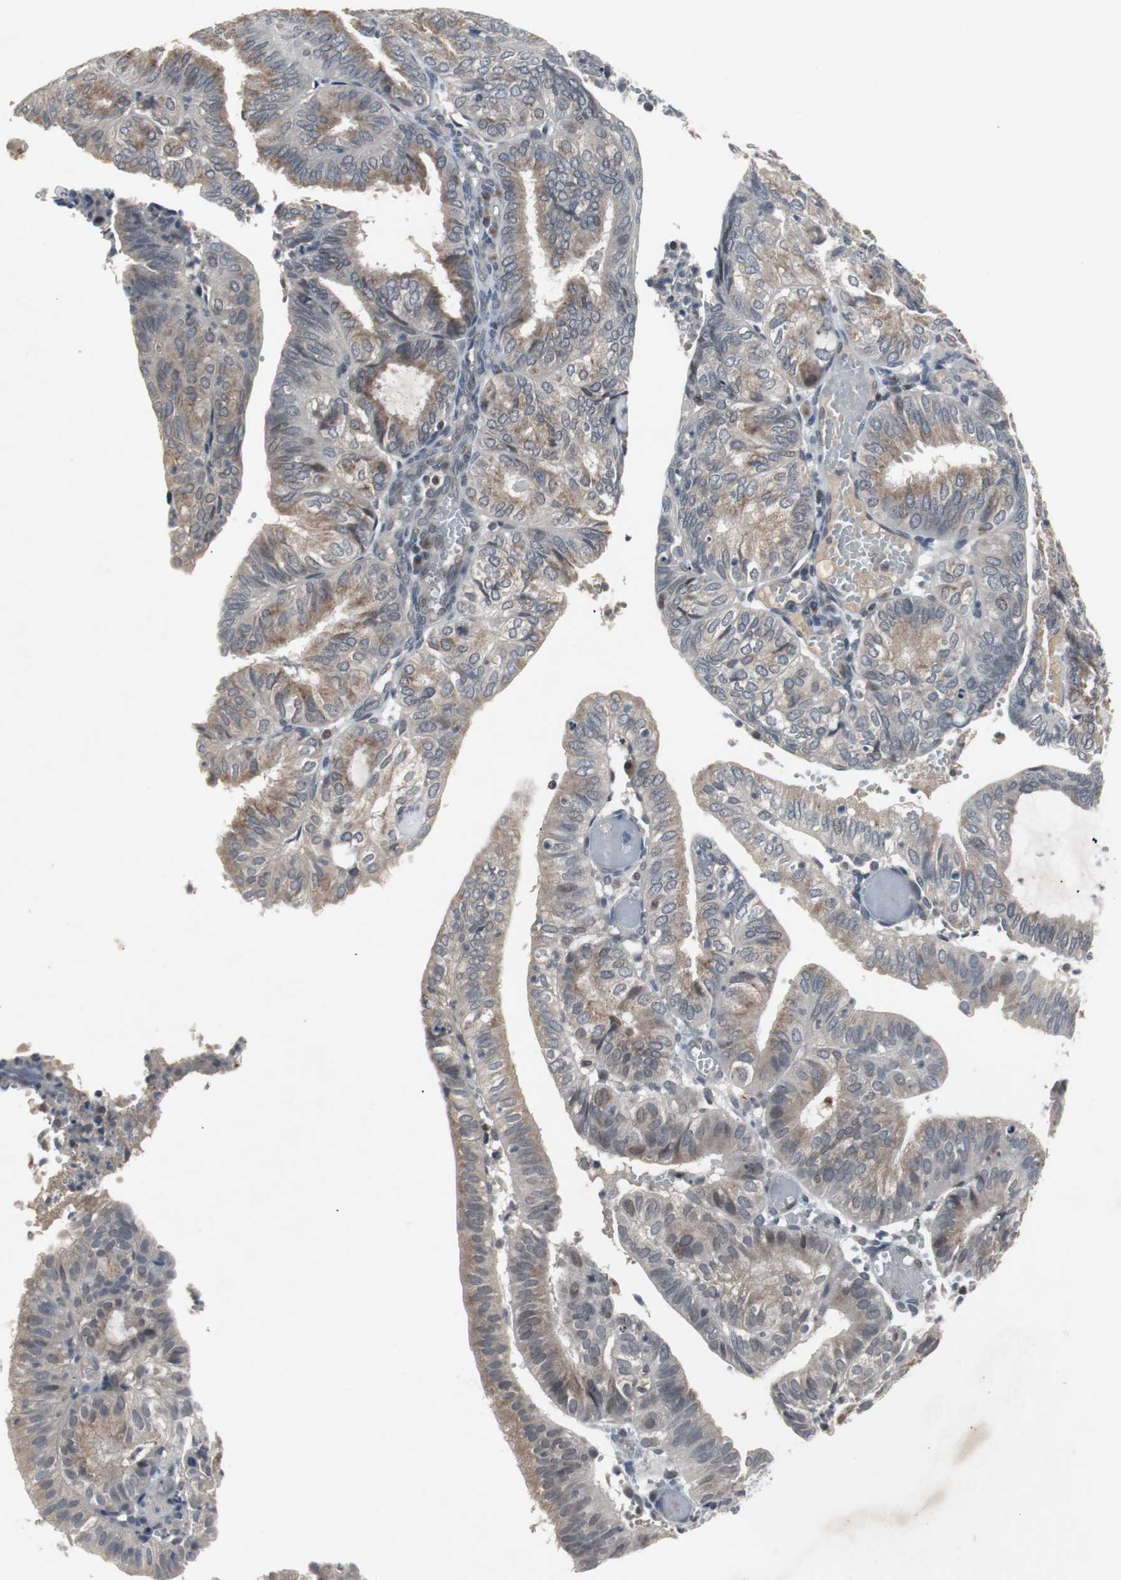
{"staining": {"intensity": "moderate", "quantity": "25%-75%", "location": "cytoplasmic/membranous,nuclear"}, "tissue": "endometrial cancer", "cell_type": "Tumor cells", "image_type": "cancer", "snomed": [{"axis": "morphology", "description": "Adenocarcinoma, NOS"}, {"axis": "topography", "description": "Uterus"}], "caption": "Protein staining of adenocarcinoma (endometrial) tissue reveals moderate cytoplasmic/membranous and nuclear expression in about 25%-75% of tumor cells.", "gene": "ZNF396", "patient": {"sex": "female", "age": 60}}